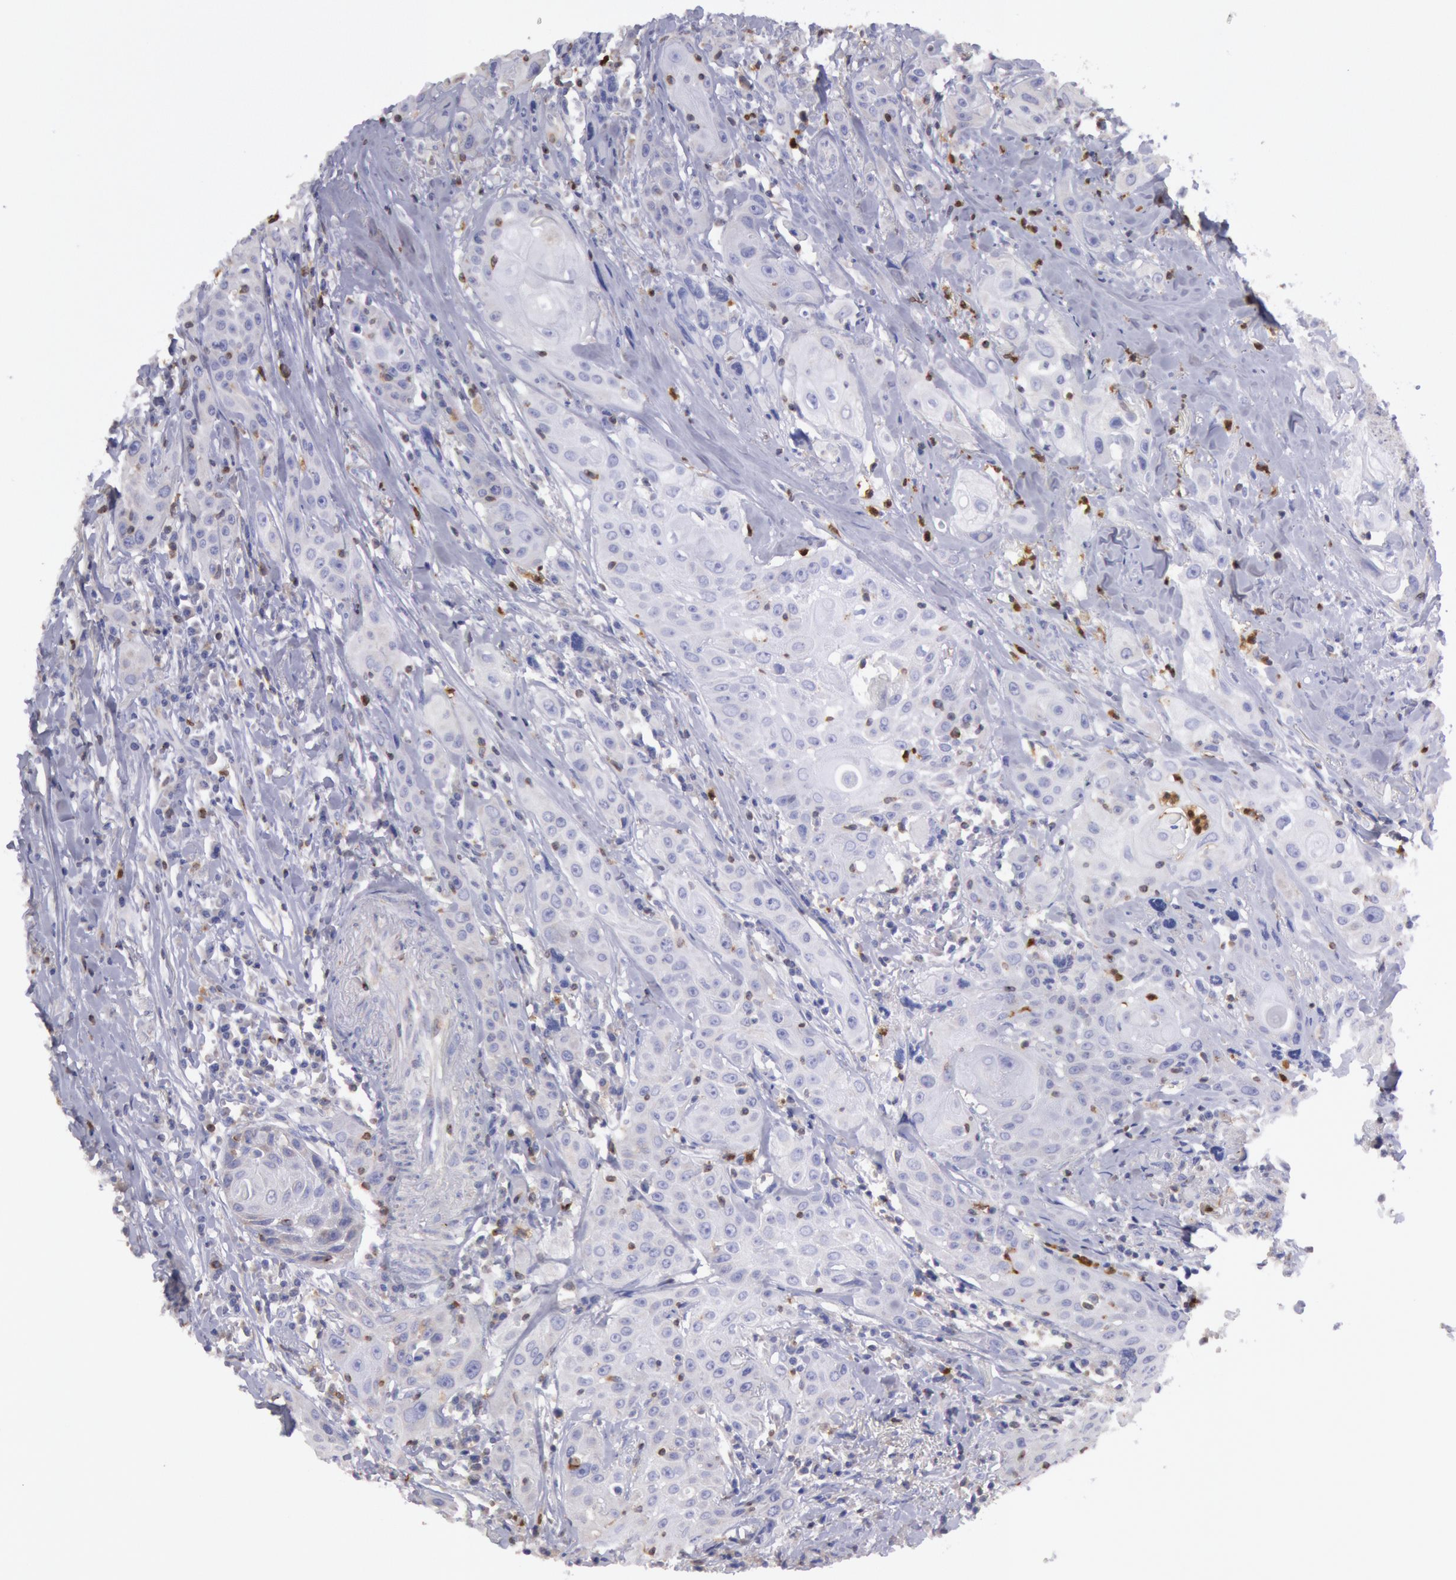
{"staining": {"intensity": "negative", "quantity": "none", "location": "none"}, "tissue": "head and neck cancer", "cell_type": "Tumor cells", "image_type": "cancer", "snomed": [{"axis": "morphology", "description": "Squamous cell carcinoma, NOS"}, {"axis": "topography", "description": "Oral tissue"}, {"axis": "topography", "description": "Head-Neck"}], "caption": "Tumor cells show no significant protein staining in head and neck cancer. (DAB immunohistochemistry (IHC) visualized using brightfield microscopy, high magnification).", "gene": "RAB27A", "patient": {"sex": "female", "age": 82}}